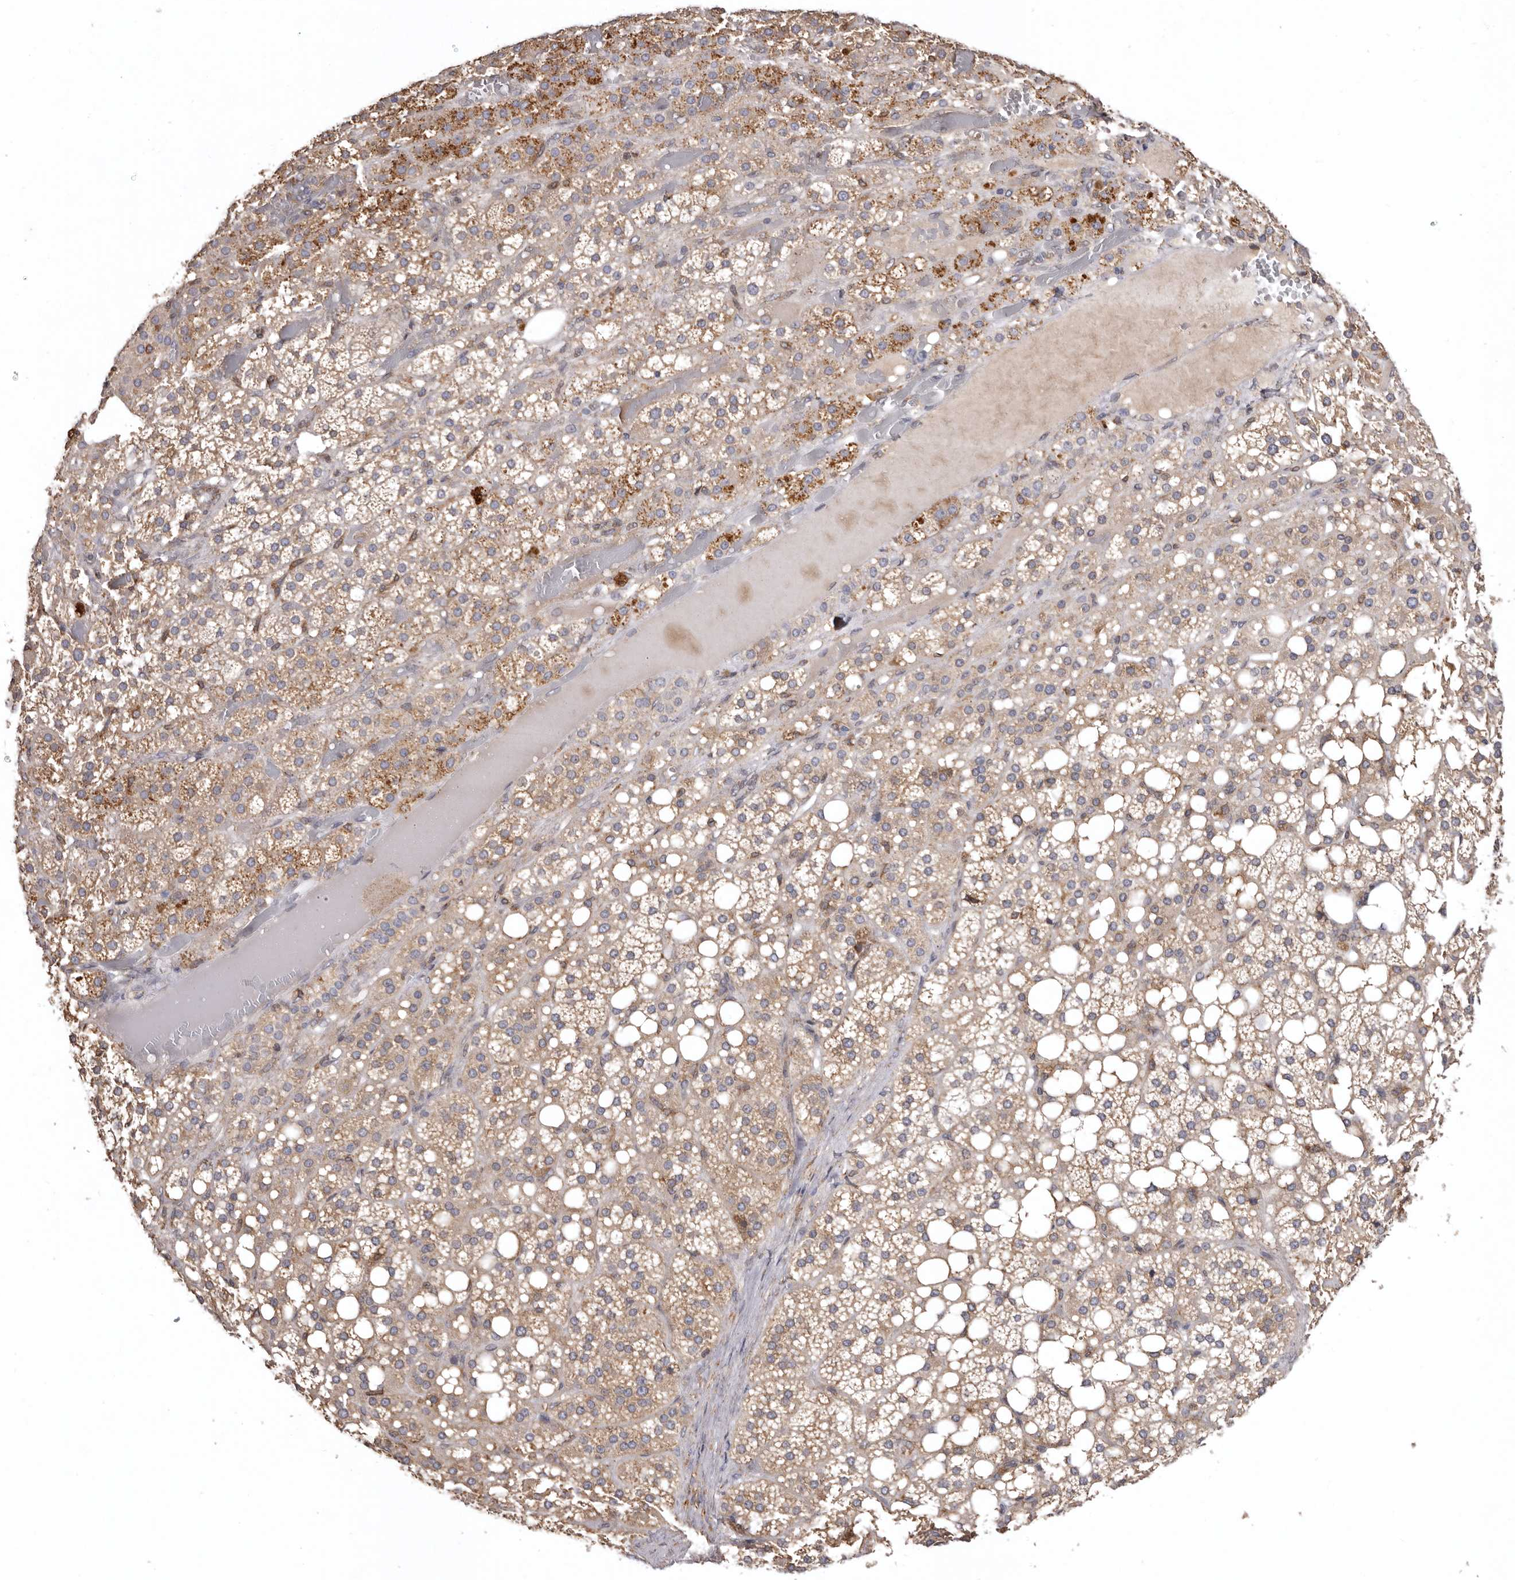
{"staining": {"intensity": "moderate", "quantity": ">75%", "location": "cytoplasmic/membranous"}, "tissue": "adrenal gland", "cell_type": "Glandular cells", "image_type": "normal", "snomed": [{"axis": "morphology", "description": "Normal tissue, NOS"}, {"axis": "topography", "description": "Adrenal gland"}], "caption": "Immunohistochemistry (IHC) (DAB) staining of benign adrenal gland demonstrates moderate cytoplasmic/membranous protein positivity in approximately >75% of glandular cells.", "gene": "INKA2", "patient": {"sex": "female", "age": 59}}